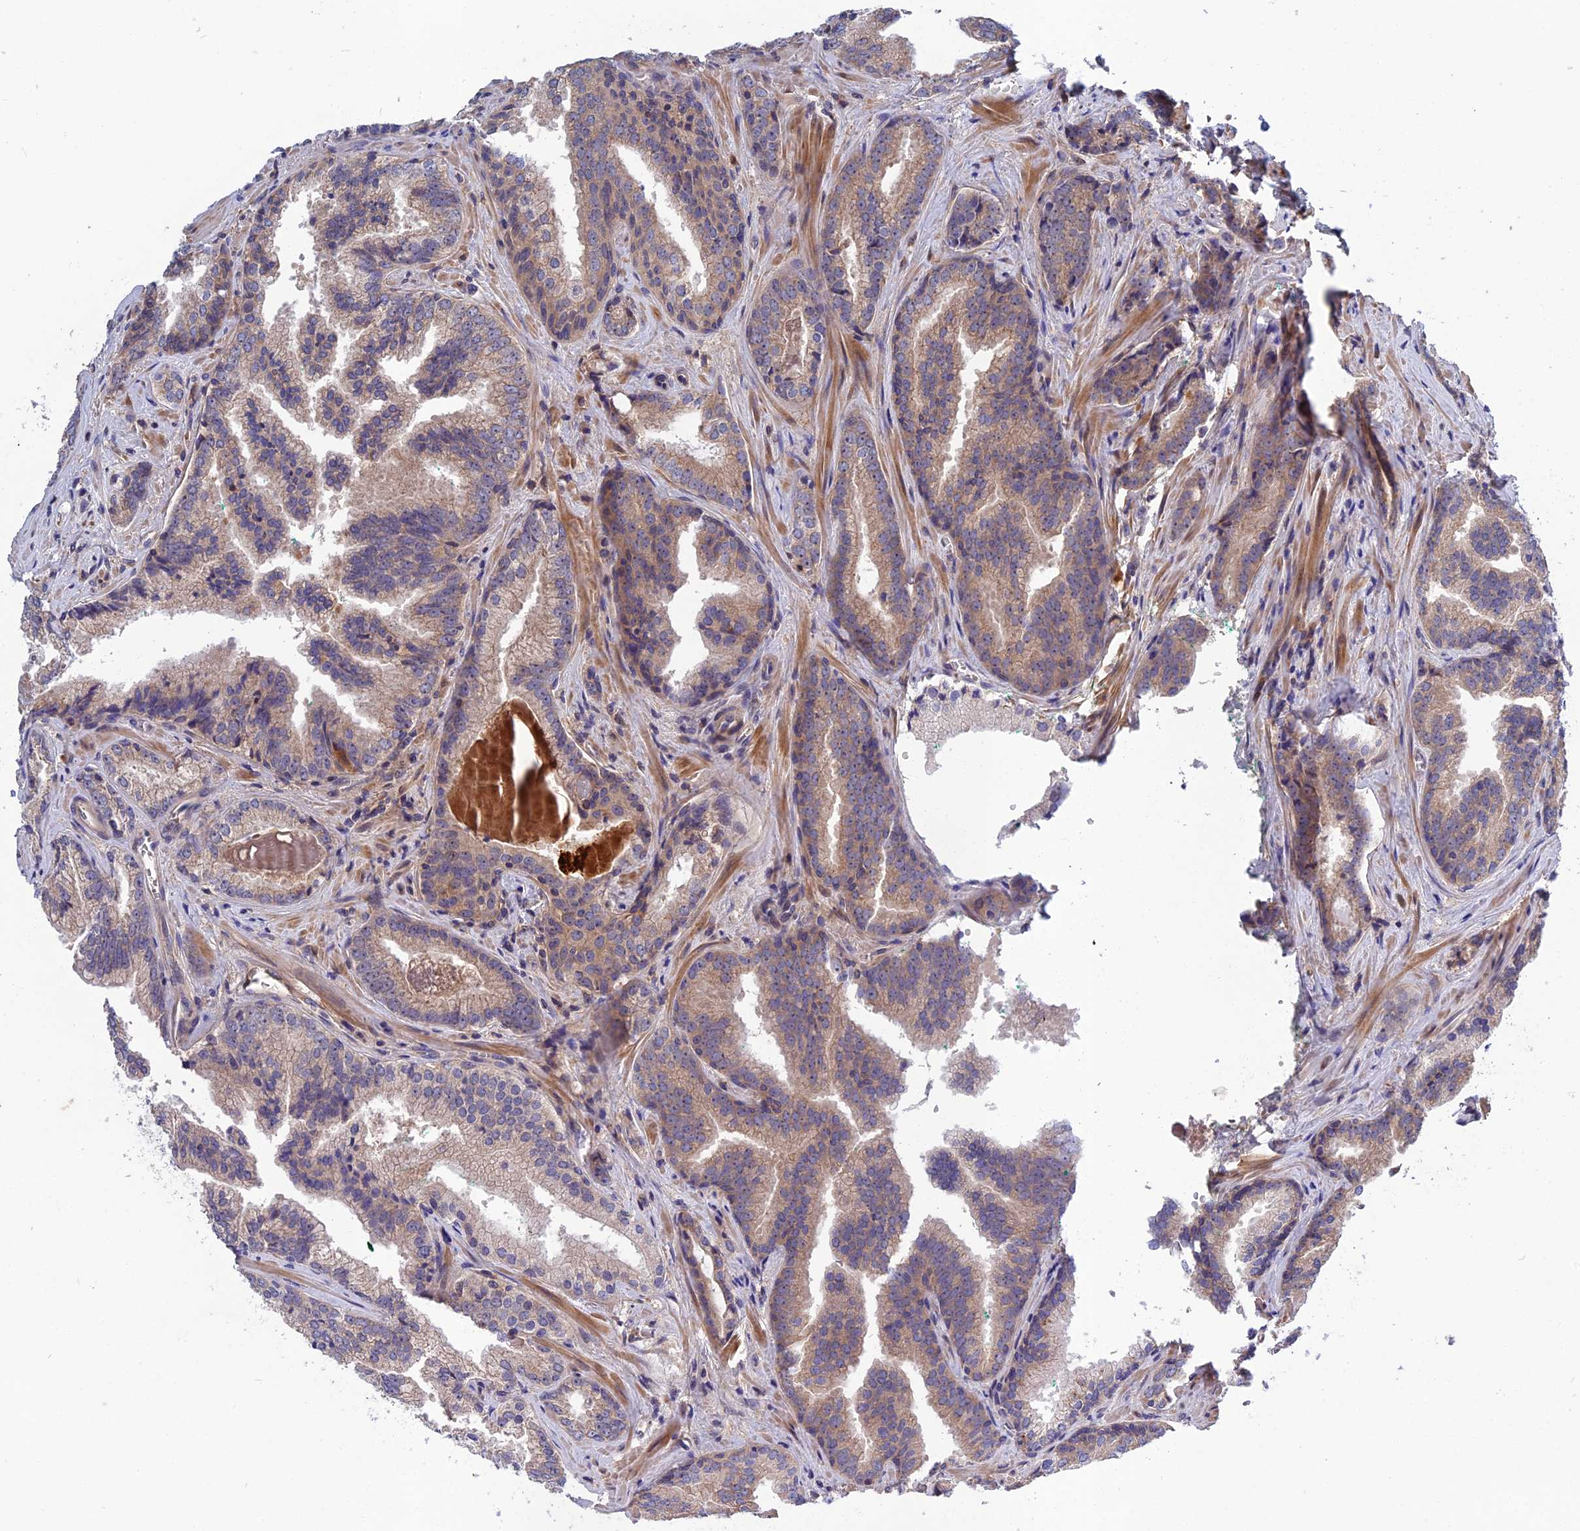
{"staining": {"intensity": "weak", "quantity": "<25%", "location": "cytoplasmic/membranous"}, "tissue": "prostate cancer", "cell_type": "Tumor cells", "image_type": "cancer", "snomed": [{"axis": "morphology", "description": "Adenocarcinoma, High grade"}, {"axis": "topography", "description": "Prostate"}], "caption": "A histopathology image of prostate high-grade adenocarcinoma stained for a protein displays no brown staining in tumor cells.", "gene": "CRACD", "patient": {"sex": "male", "age": 63}}